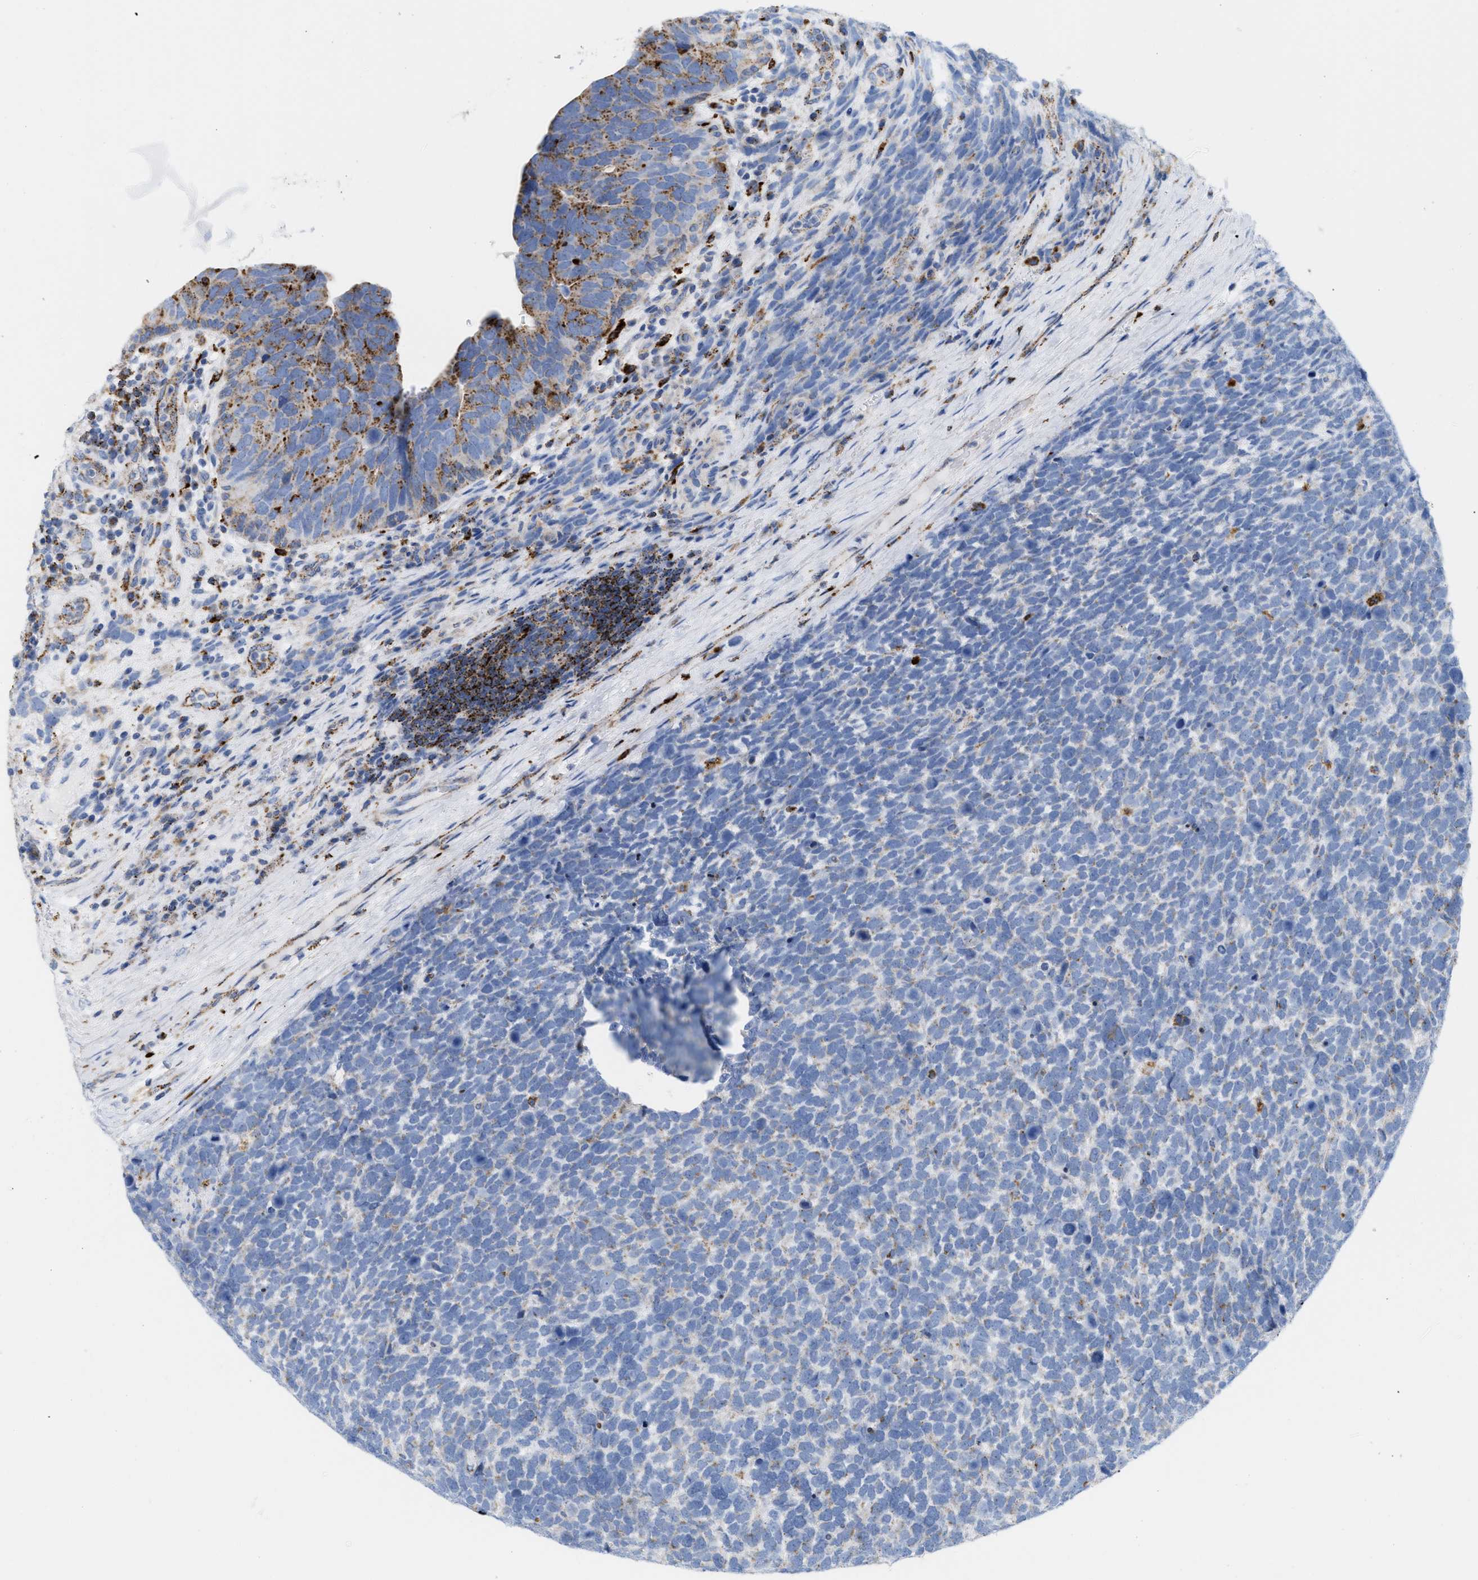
{"staining": {"intensity": "negative", "quantity": "none", "location": "none"}, "tissue": "urothelial cancer", "cell_type": "Tumor cells", "image_type": "cancer", "snomed": [{"axis": "morphology", "description": "Urothelial carcinoma, High grade"}, {"axis": "topography", "description": "Urinary bladder"}], "caption": "A micrograph of human high-grade urothelial carcinoma is negative for staining in tumor cells.", "gene": "DRAM2", "patient": {"sex": "female", "age": 82}}